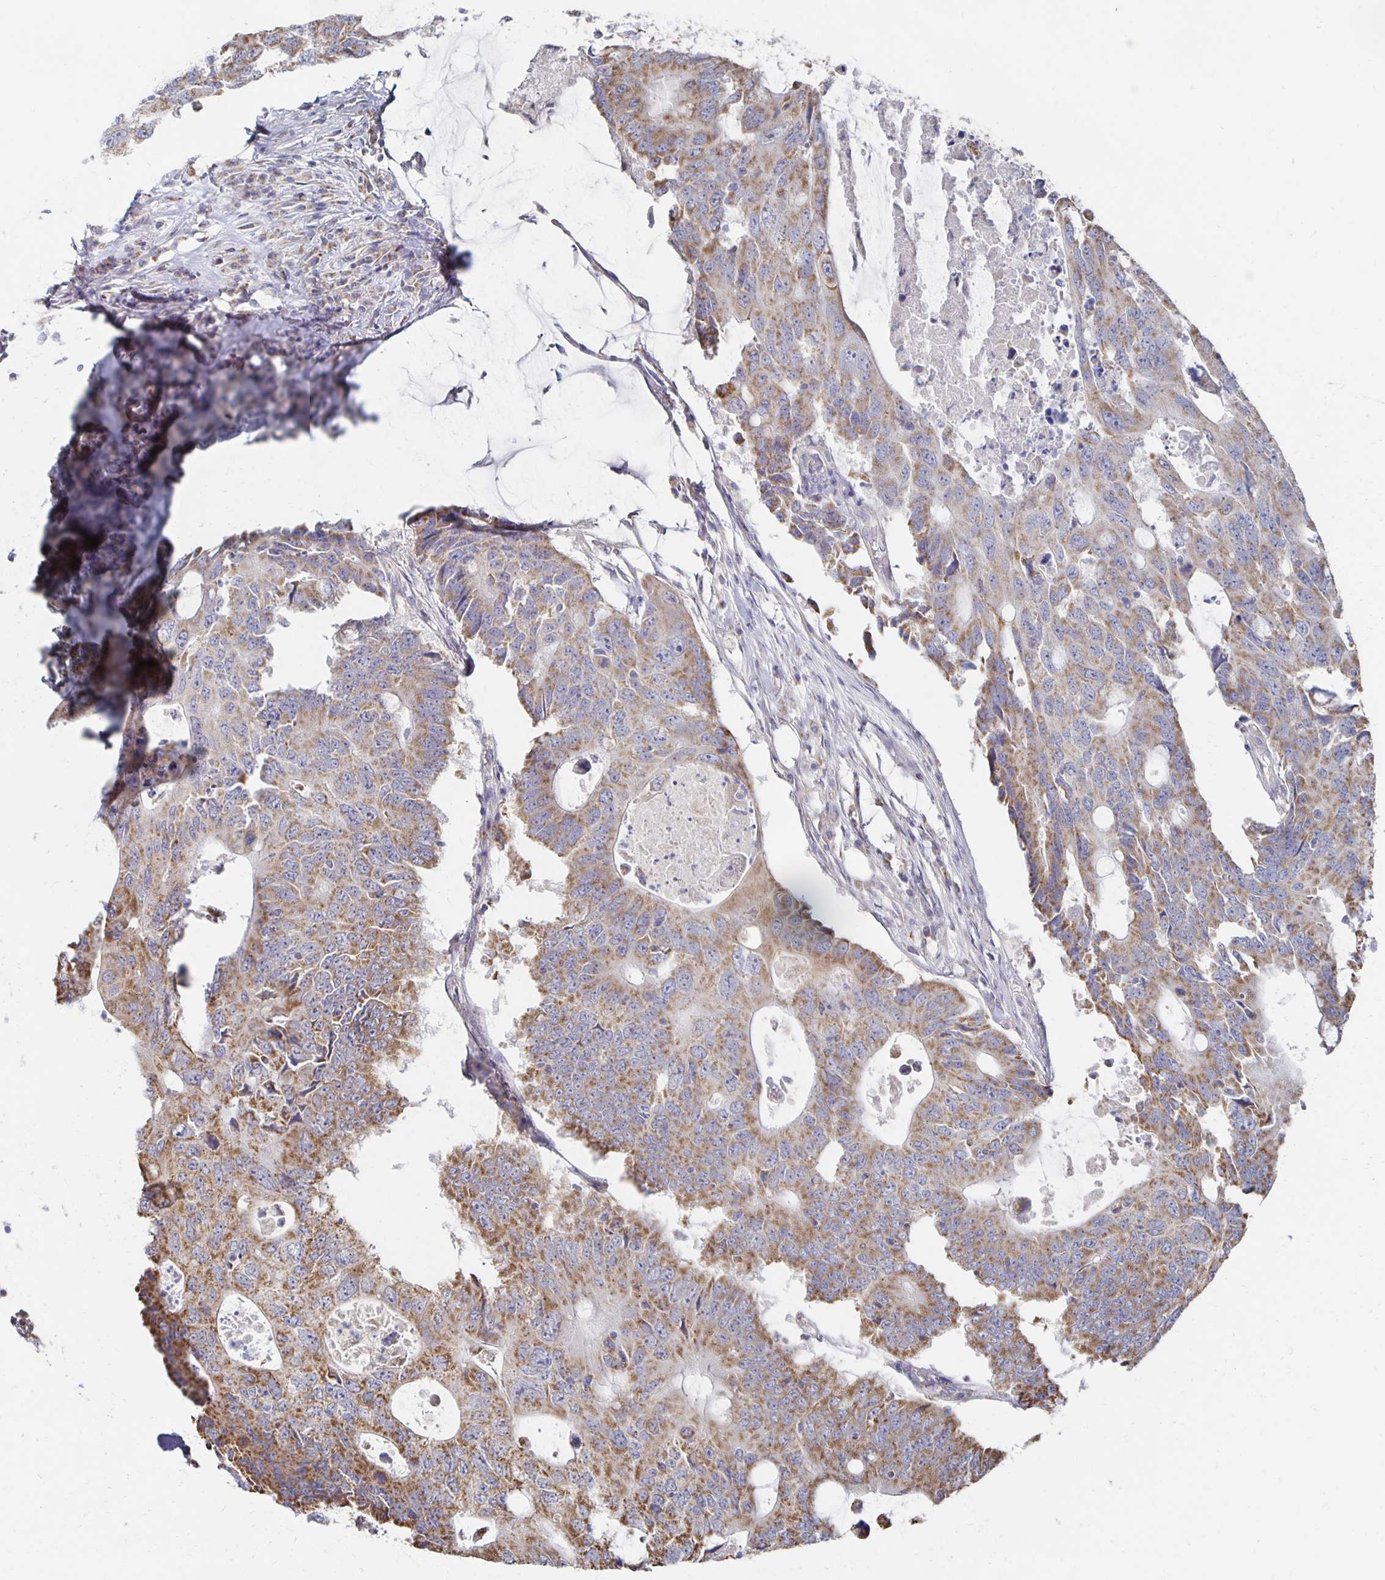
{"staining": {"intensity": "moderate", "quantity": ">75%", "location": "cytoplasmic/membranous"}, "tissue": "colorectal cancer", "cell_type": "Tumor cells", "image_type": "cancer", "snomed": [{"axis": "morphology", "description": "Adenocarcinoma, NOS"}, {"axis": "topography", "description": "Colon"}], "caption": "The histopathology image exhibits a brown stain indicating the presence of a protein in the cytoplasmic/membranous of tumor cells in colorectal cancer. Using DAB (3,3'-diaminobenzidine) (brown) and hematoxylin (blue) stains, captured at high magnification using brightfield microscopy.", "gene": "NKX2-8", "patient": {"sex": "male", "age": 71}}